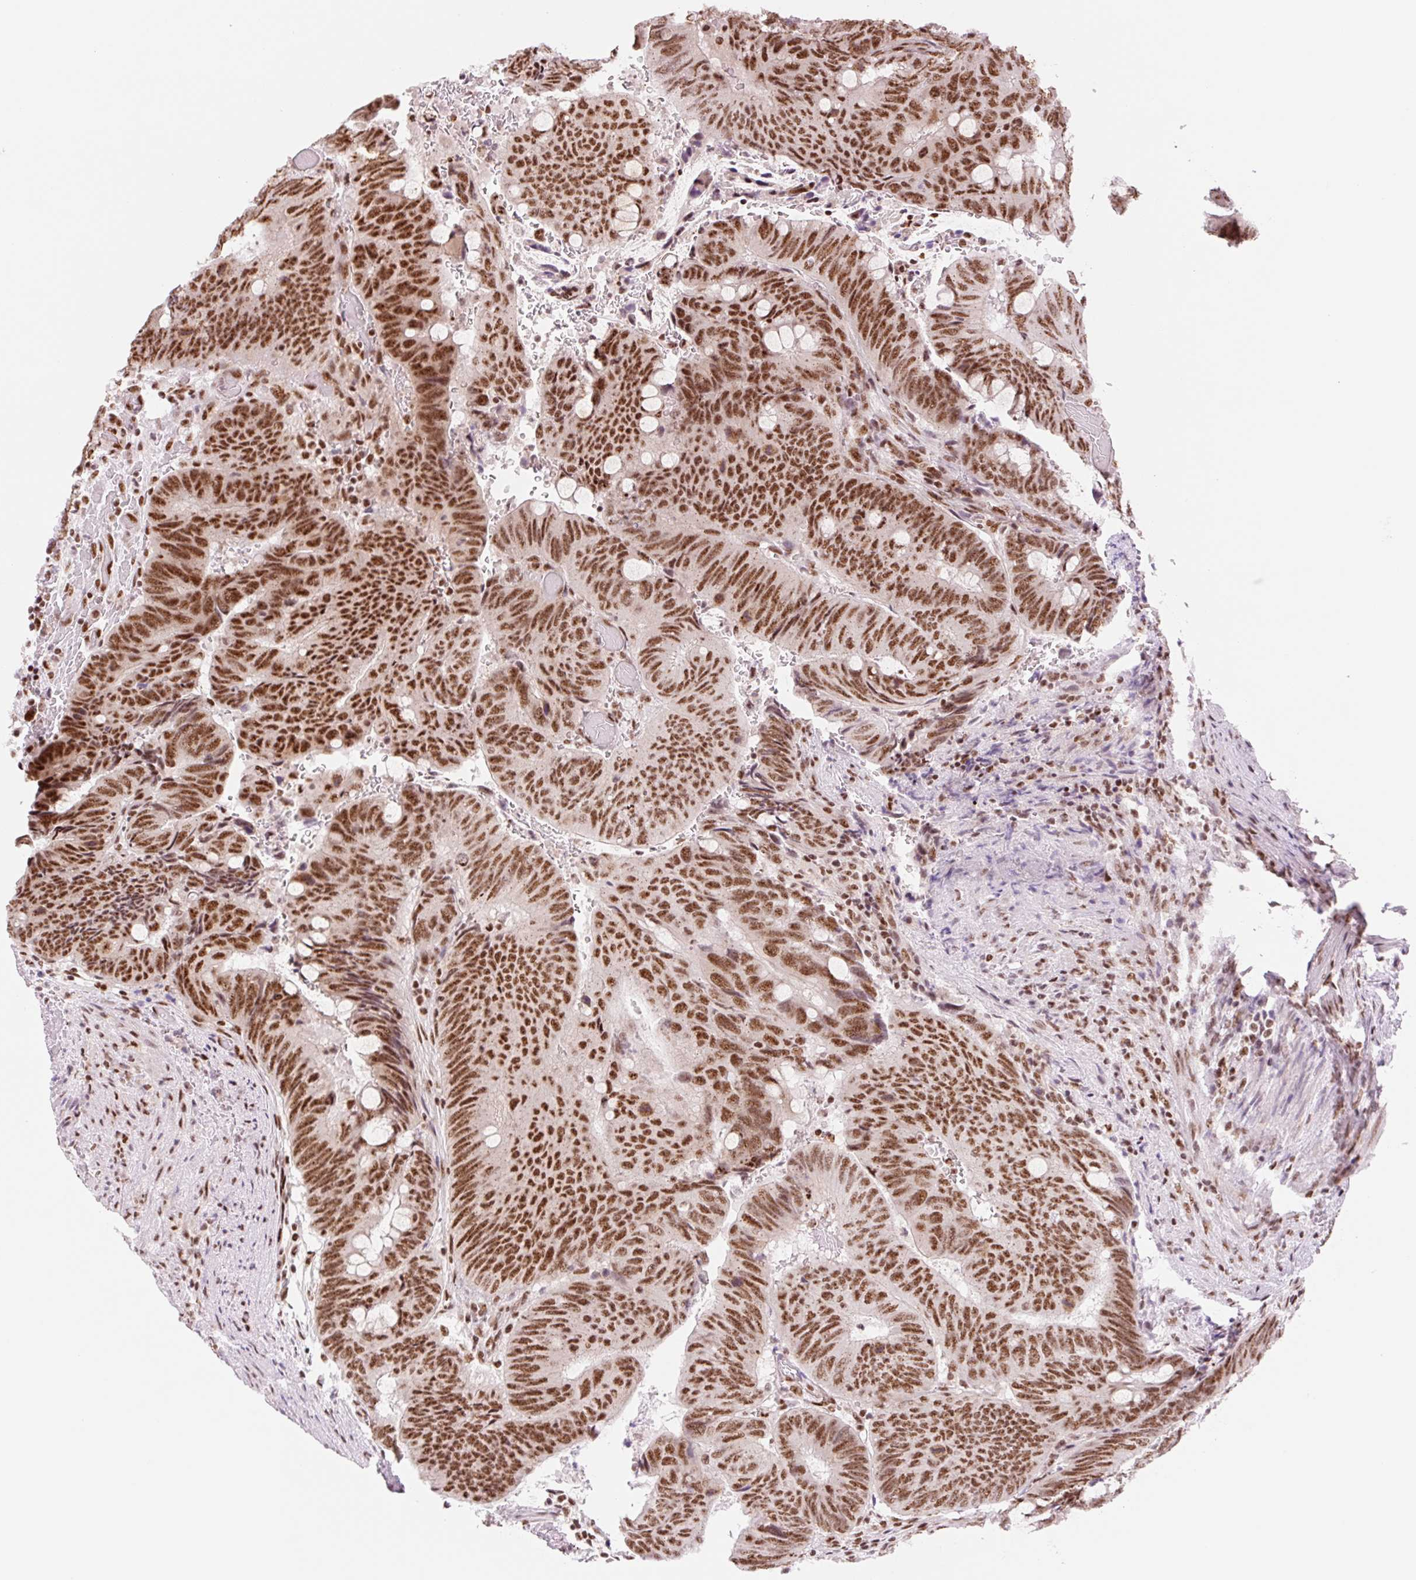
{"staining": {"intensity": "strong", "quantity": ">75%", "location": "nuclear"}, "tissue": "colorectal cancer", "cell_type": "Tumor cells", "image_type": "cancer", "snomed": [{"axis": "morphology", "description": "Normal tissue, NOS"}, {"axis": "morphology", "description": "Adenocarcinoma, NOS"}, {"axis": "topography", "description": "Rectum"}, {"axis": "topography", "description": "Peripheral nerve tissue"}], "caption": "Tumor cells demonstrate high levels of strong nuclear expression in approximately >75% of cells in colorectal adenocarcinoma.", "gene": "PRDM11", "patient": {"sex": "male", "age": 92}}